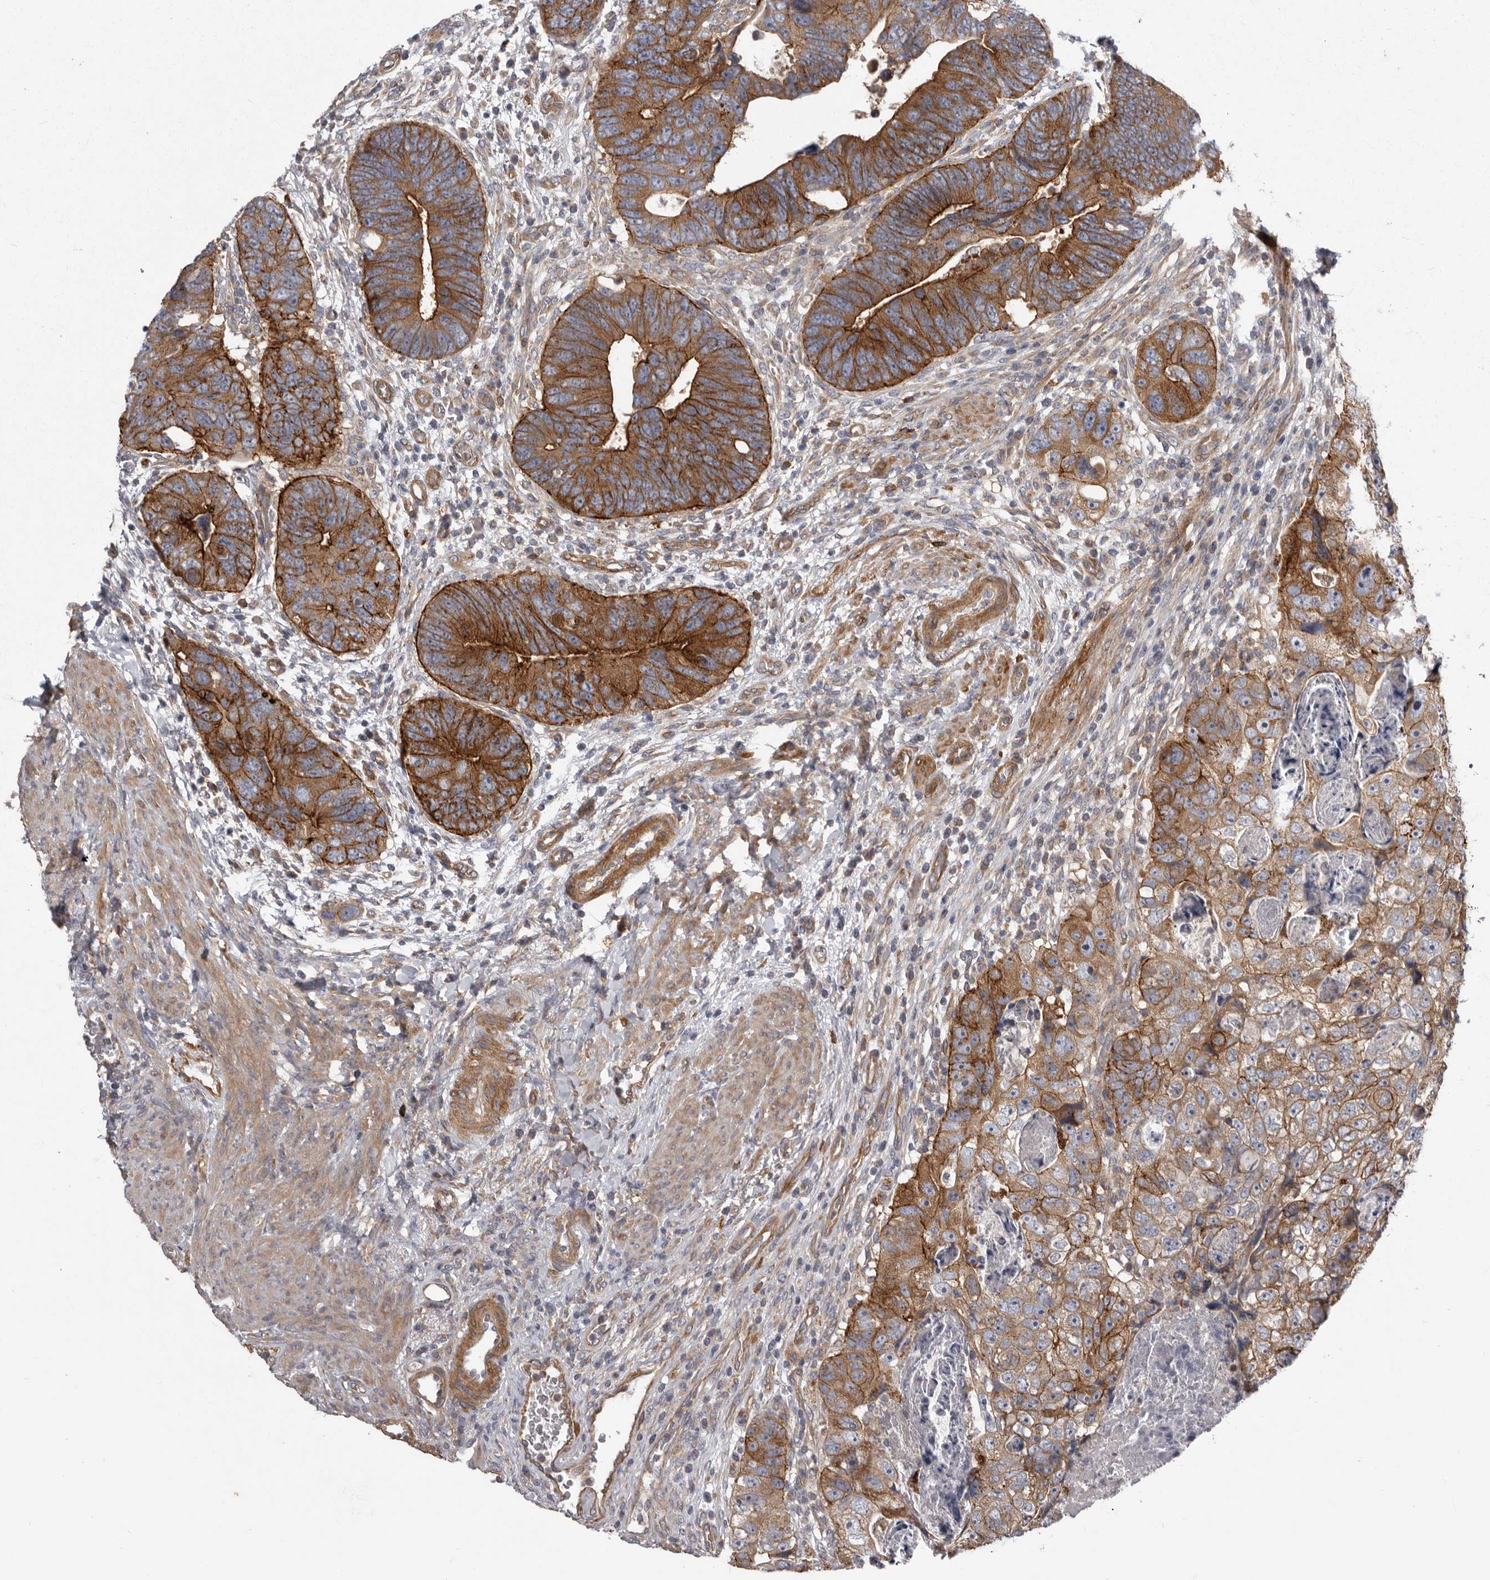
{"staining": {"intensity": "strong", "quantity": ">75%", "location": "cytoplasmic/membranous"}, "tissue": "colorectal cancer", "cell_type": "Tumor cells", "image_type": "cancer", "snomed": [{"axis": "morphology", "description": "Adenocarcinoma, NOS"}, {"axis": "topography", "description": "Rectum"}], "caption": "This micrograph displays immunohistochemistry staining of adenocarcinoma (colorectal), with high strong cytoplasmic/membranous positivity in approximately >75% of tumor cells.", "gene": "ENAH", "patient": {"sex": "male", "age": 59}}